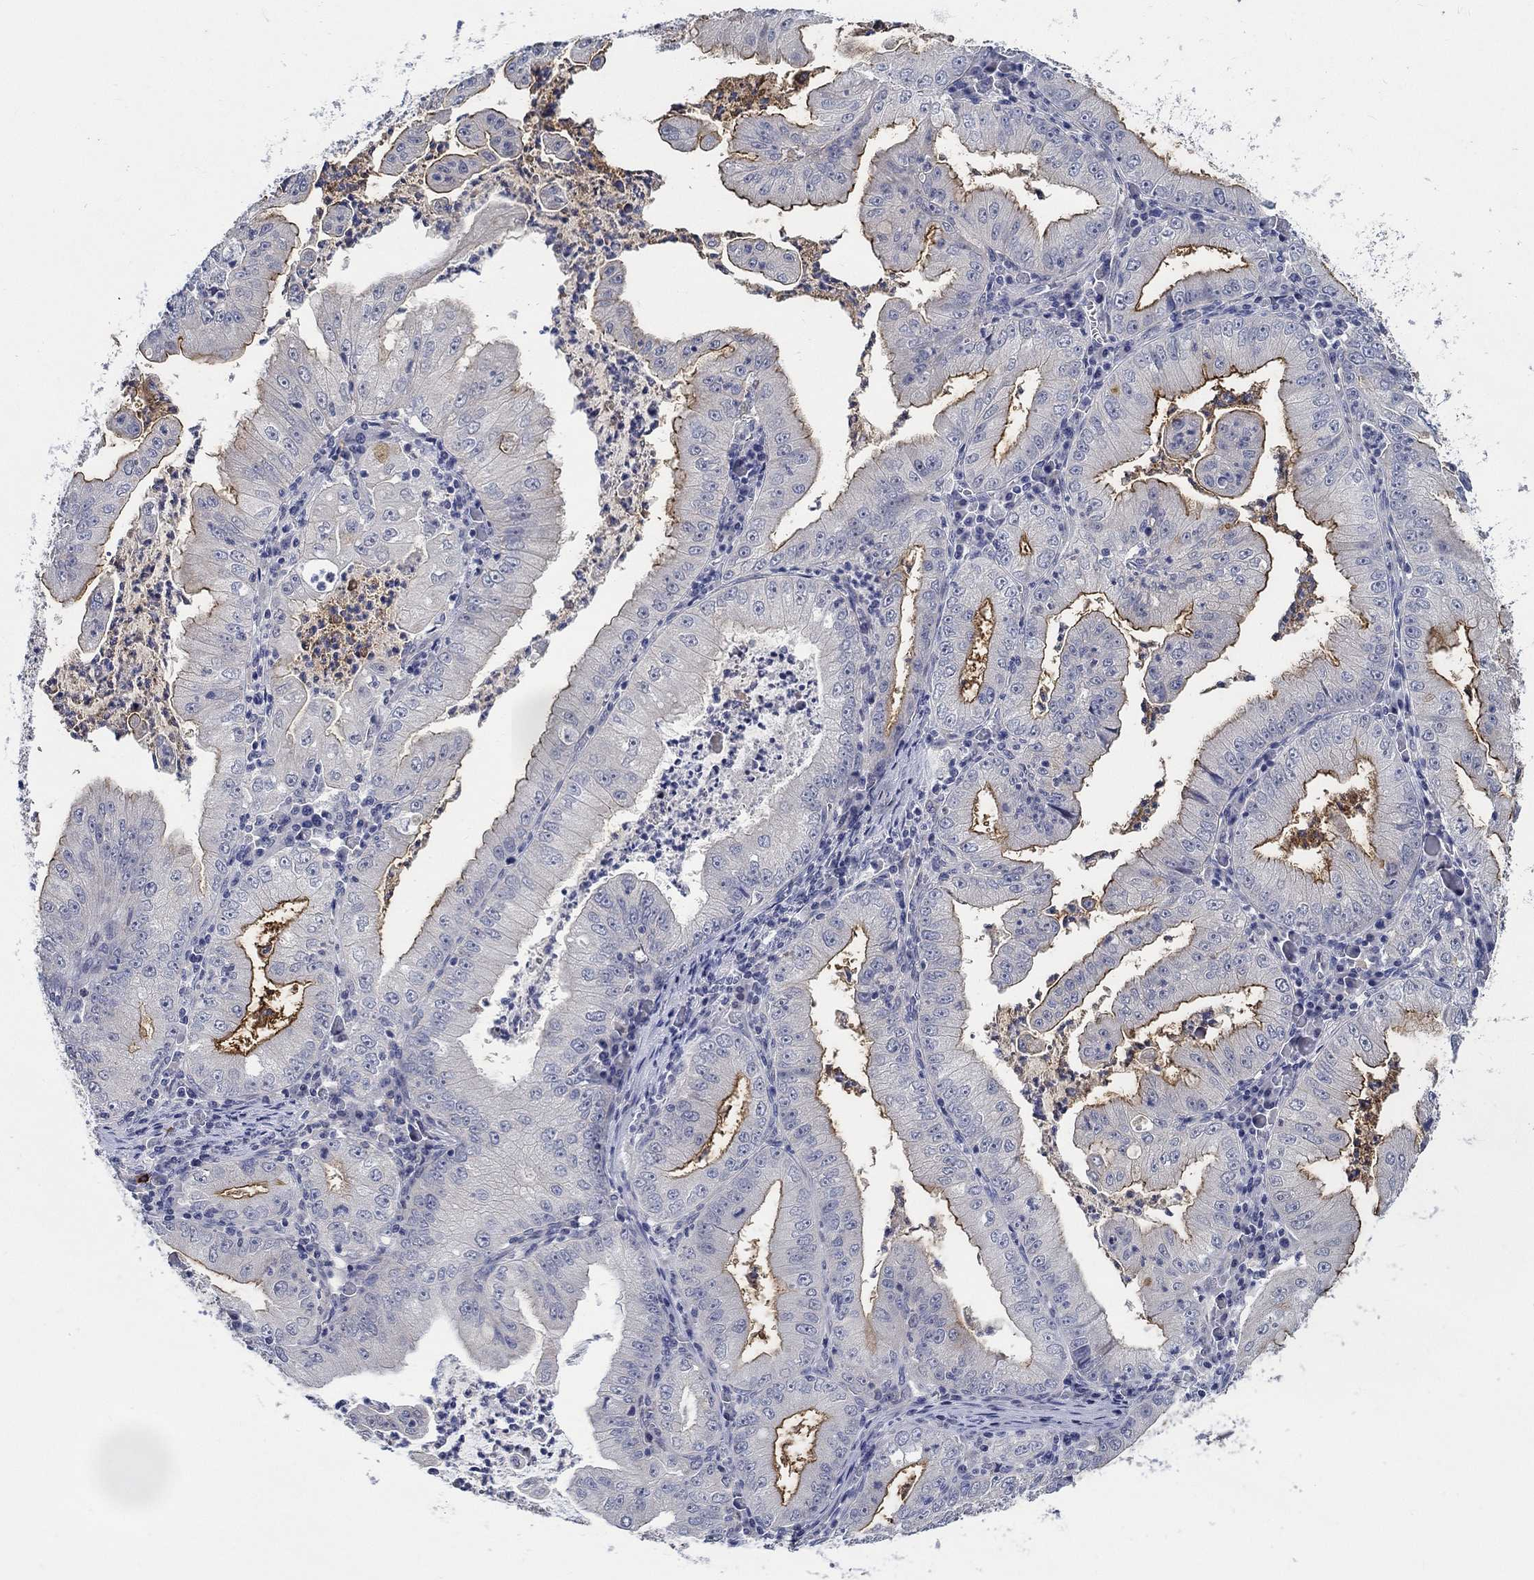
{"staining": {"intensity": "strong", "quantity": "<25%", "location": "cytoplasmic/membranous"}, "tissue": "stomach cancer", "cell_type": "Tumor cells", "image_type": "cancer", "snomed": [{"axis": "morphology", "description": "Adenocarcinoma, NOS"}, {"axis": "topography", "description": "Stomach"}], "caption": "Immunohistochemical staining of stomach cancer (adenocarcinoma) demonstrates strong cytoplasmic/membranous protein expression in approximately <25% of tumor cells. (DAB (3,3'-diaminobenzidine) = brown stain, brightfield microscopy at high magnification).", "gene": "SMIM18", "patient": {"sex": "male", "age": 76}}